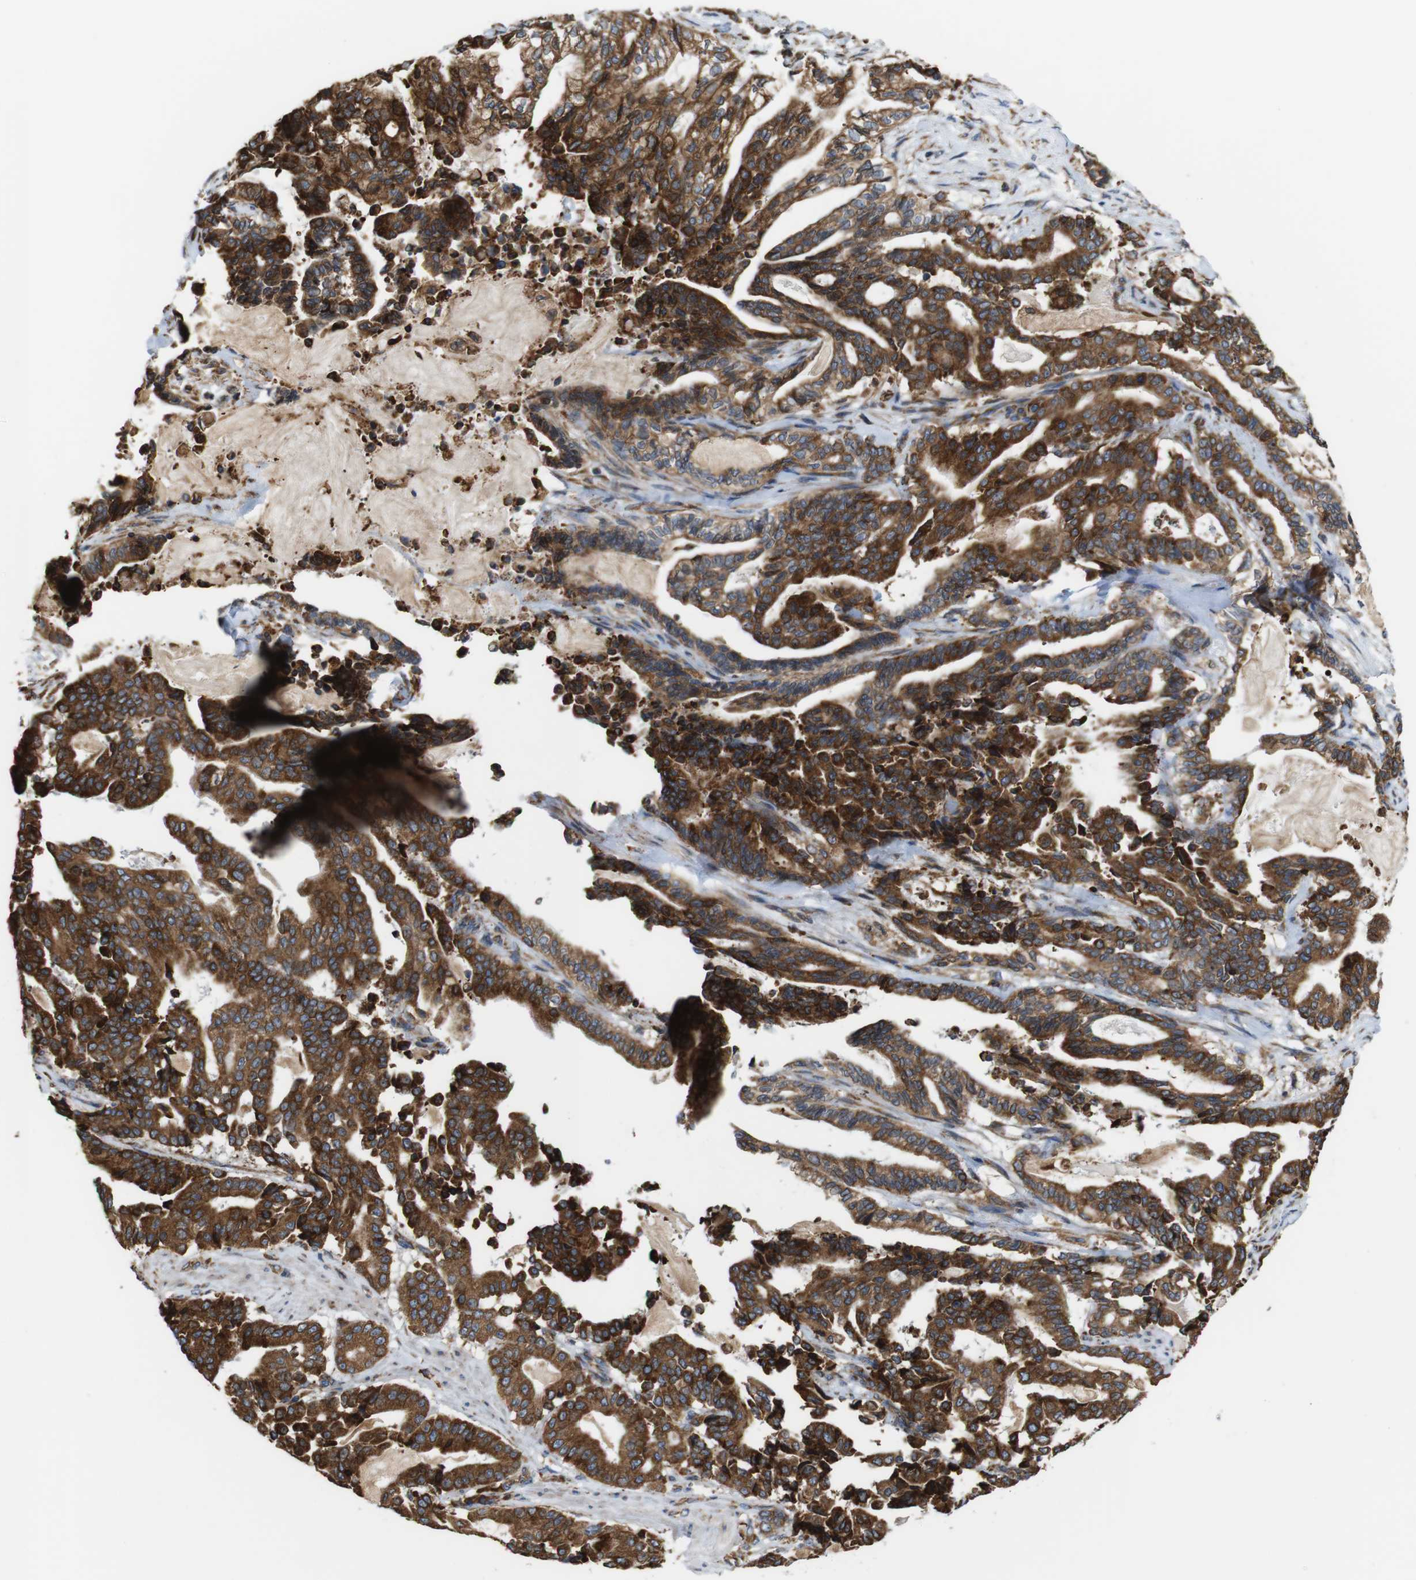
{"staining": {"intensity": "moderate", "quantity": ">75%", "location": "cytoplasmic/membranous"}, "tissue": "pancreatic cancer", "cell_type": "Tumor cells", "image_type": "cancer", "snomed": [{"axis": "morphology", "description": "Adenocarcinoma, NOS"}, {"axis": "topography", "description": "Pancreas"}], "caption": "Immunohistochemistry (IHC) of pancreatic adenocarcinoma displays medium levels of moderate cytoplasmic/membranous positivity in approximately >75% of tumor cells. The staining was performed using DAB (3,3'-diaminobenzidine) to visualize the protein expression in brown, while the nuclei were stained in blue with hematoxylin (Magnification: 20x).", "gene": "UGGT1", "patient": {"sex": "male", "age": 63}}